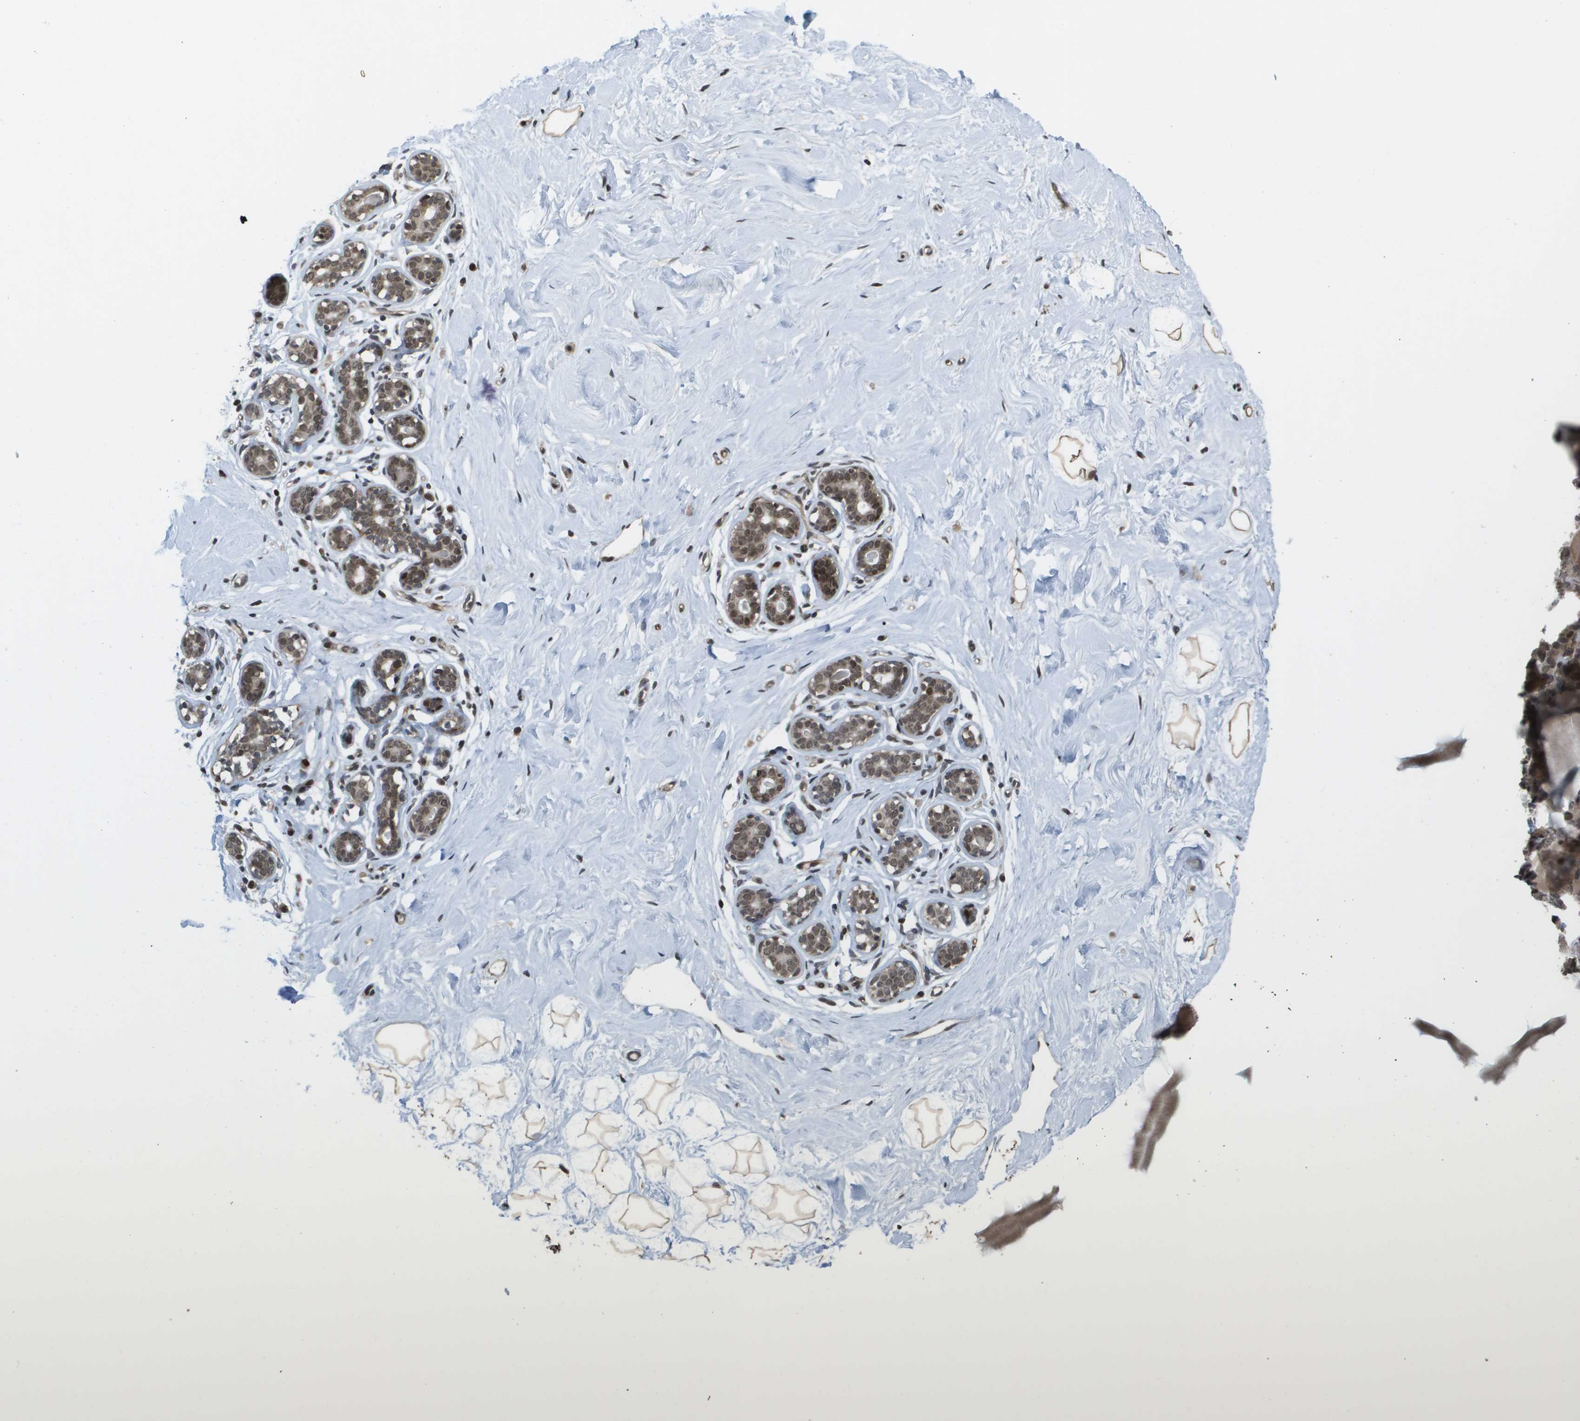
{"staining": {"intensity": "moderate", "quantity": ">75%", "location": "nuclear"}, "tissue": "breast", "cell_type": "Adipocytes", "image_type": "normal", "snomed": [{"axis": "morphology", "description": "Normal tissue, NOS"}, {"axis": "topography", "description": "Breast"}], "caption": "Protein staining reveals moderate nuclear positivity in approximately >75% of adipocytes in unremarkable breast.", "gene": "KAT5", "patient": {"sex": "female", "age": 23}}